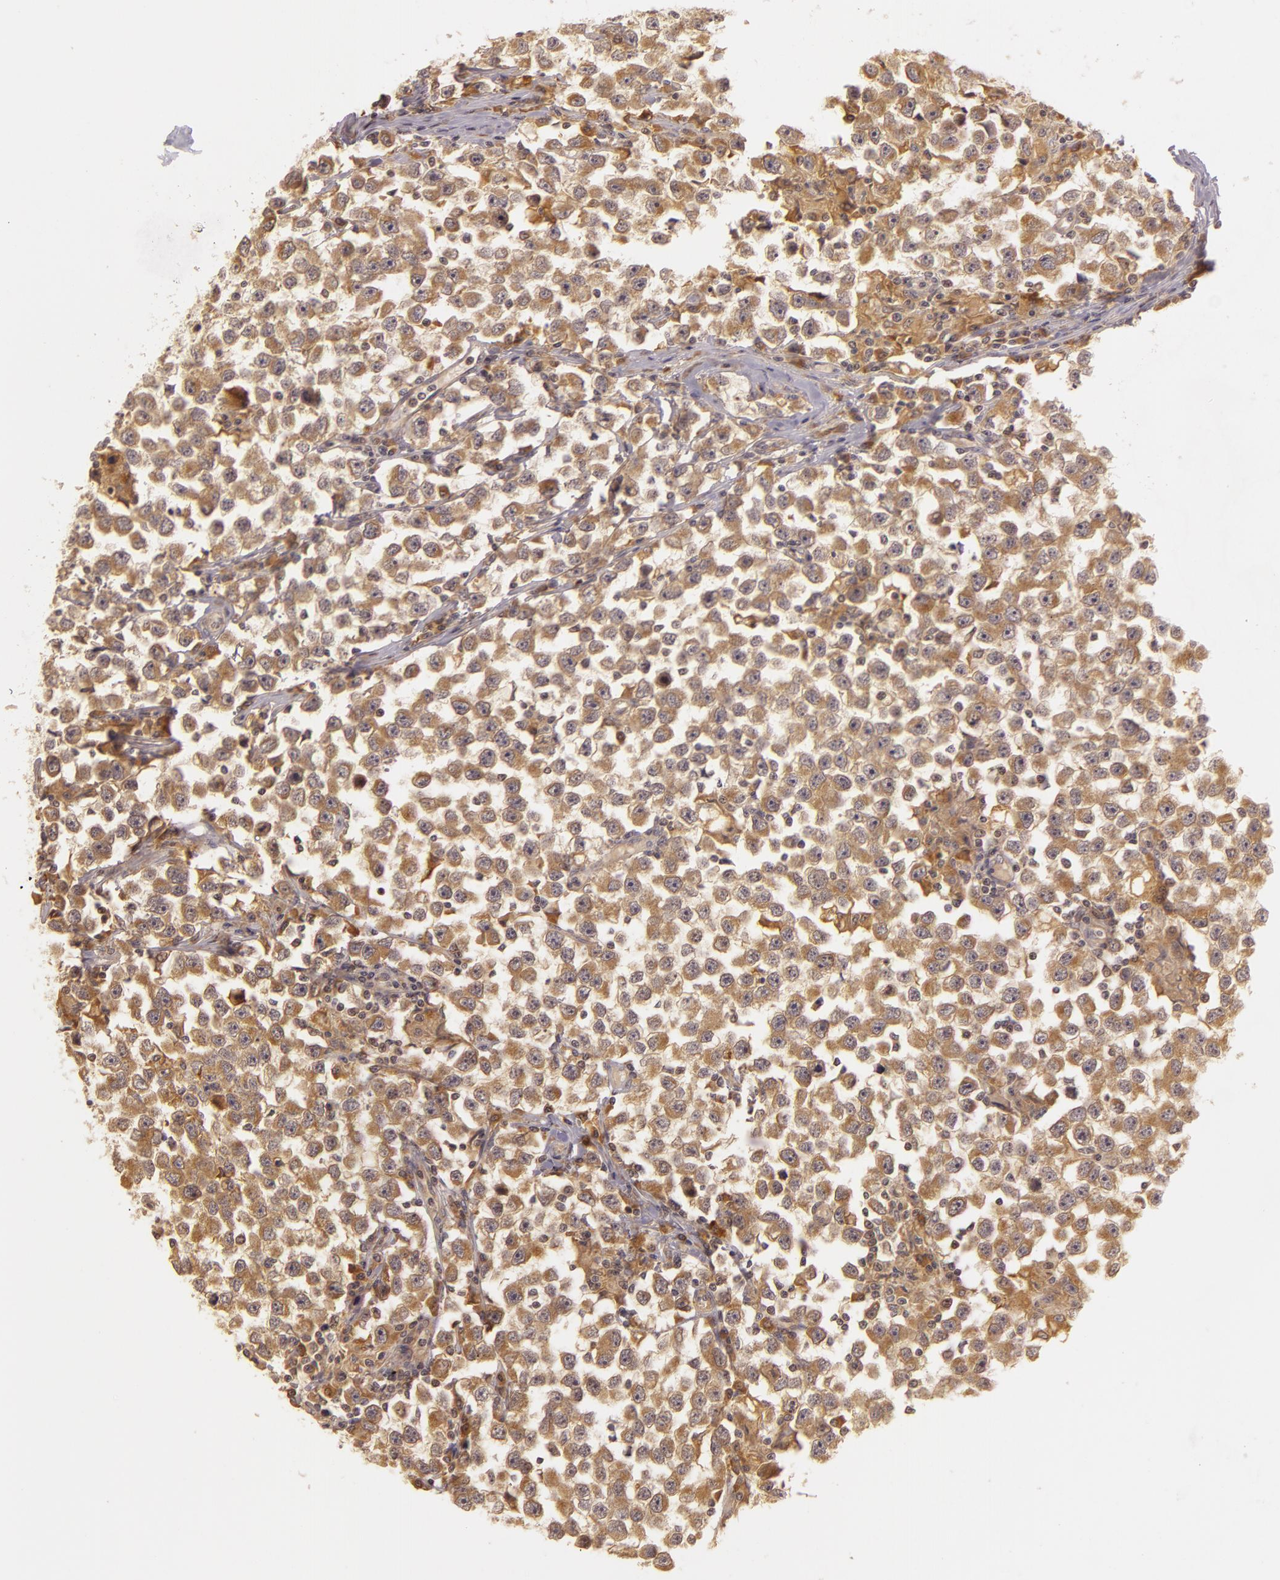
{"staining": {"intensity": "moderate", "quantity": "25%-75%", "location": "cytoplasmic/membranous"}, "tissue": "testis cancer", "cell_type": "Tumor cells", "image_type": "cancer", "snomed": [{"axis": "morphology", "description": "Seminoma, NOS"}, {"axis": "topography", "description": "Testis"}], "caption": "Human seminoma (testis) stained with a protein marker exhibits moderate staining in tumor cells.", "gene": "PPP1R3F", "patient": {"sex": "male", "age": 33}}